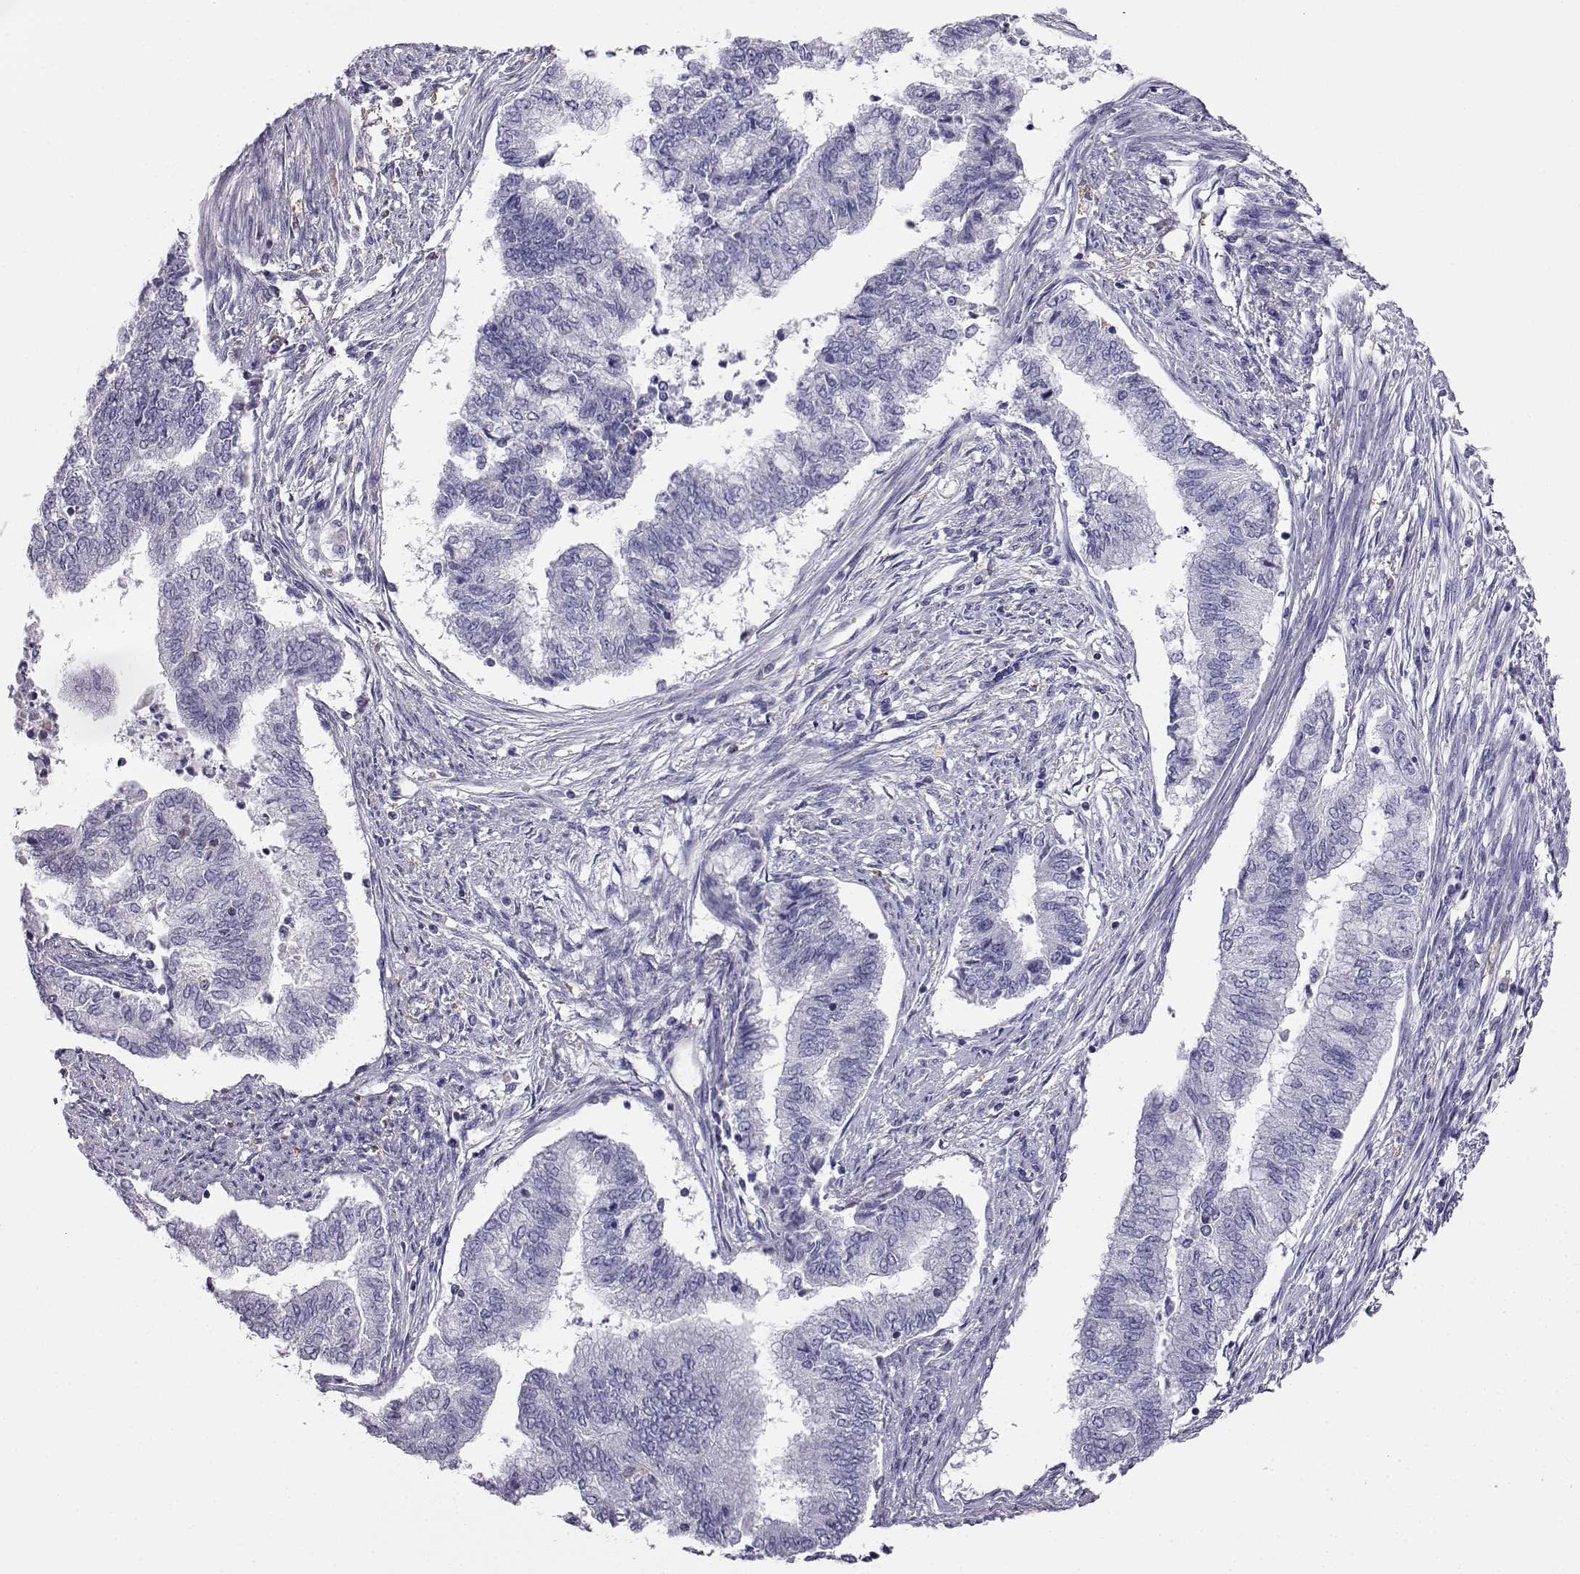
{"staining": {"intensity": "negative", "quantity": "none", "location": "none"}, "tissue": "endometrial cancer", "cell_type": "Tumor cells", "image_type": "cancer", "snomed": [{"axis": "morphology", "description": "Adenocarcinoma, NOS"}, {"axis": "topography", "description": "Endometrium"}], "caption": "Tumor cells show no significant protein positivity in endometrial cancer.", "gene": "AKR1B1", "patient": {"sex": "female", "age": 65}}